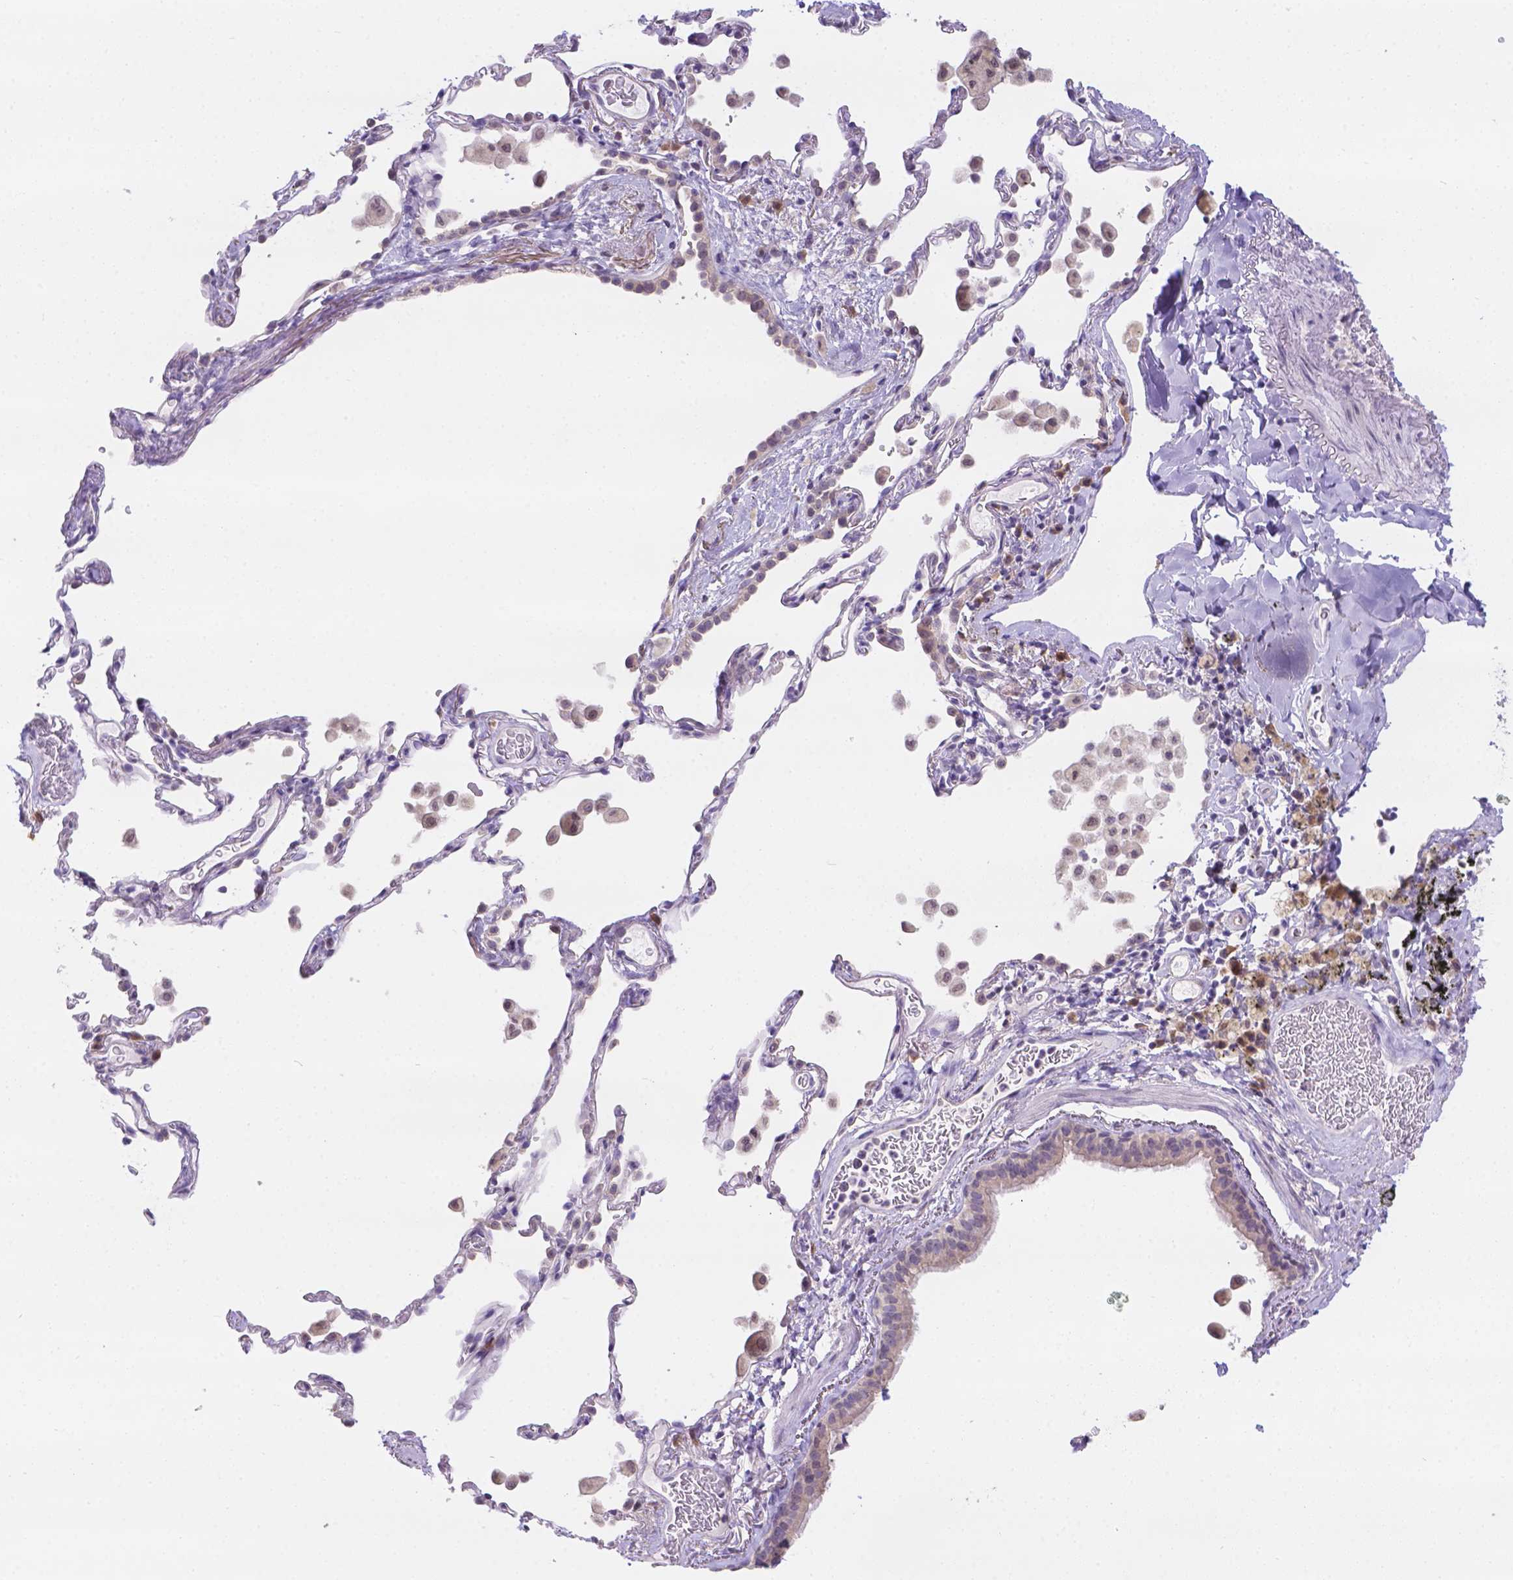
{"staining": {"intensity": "weak", "quantity": "<25%", "location": "cytoplasmic/membranous"}, "tissue": "bronchus", "cell_type": "Respiratory epithelial cells", "image_type": "normal", "snomed": [{"axis": "morphology", "description": "Normal tissue, NOS"}, {"axis": "topography", "description": "Bronchus"}, {"axis": "topography", "description": "Lung"}], "caption": "A histopathology image of human bronchus is negative for staining in respiratory epithelial cells. (DAB (3,3'-diaminobenzidine) immunohistochemistry visualized using brightfield microscopy, high magnification).", "gene": "CD96", "patient": {"sex": "male", "age": 54}}